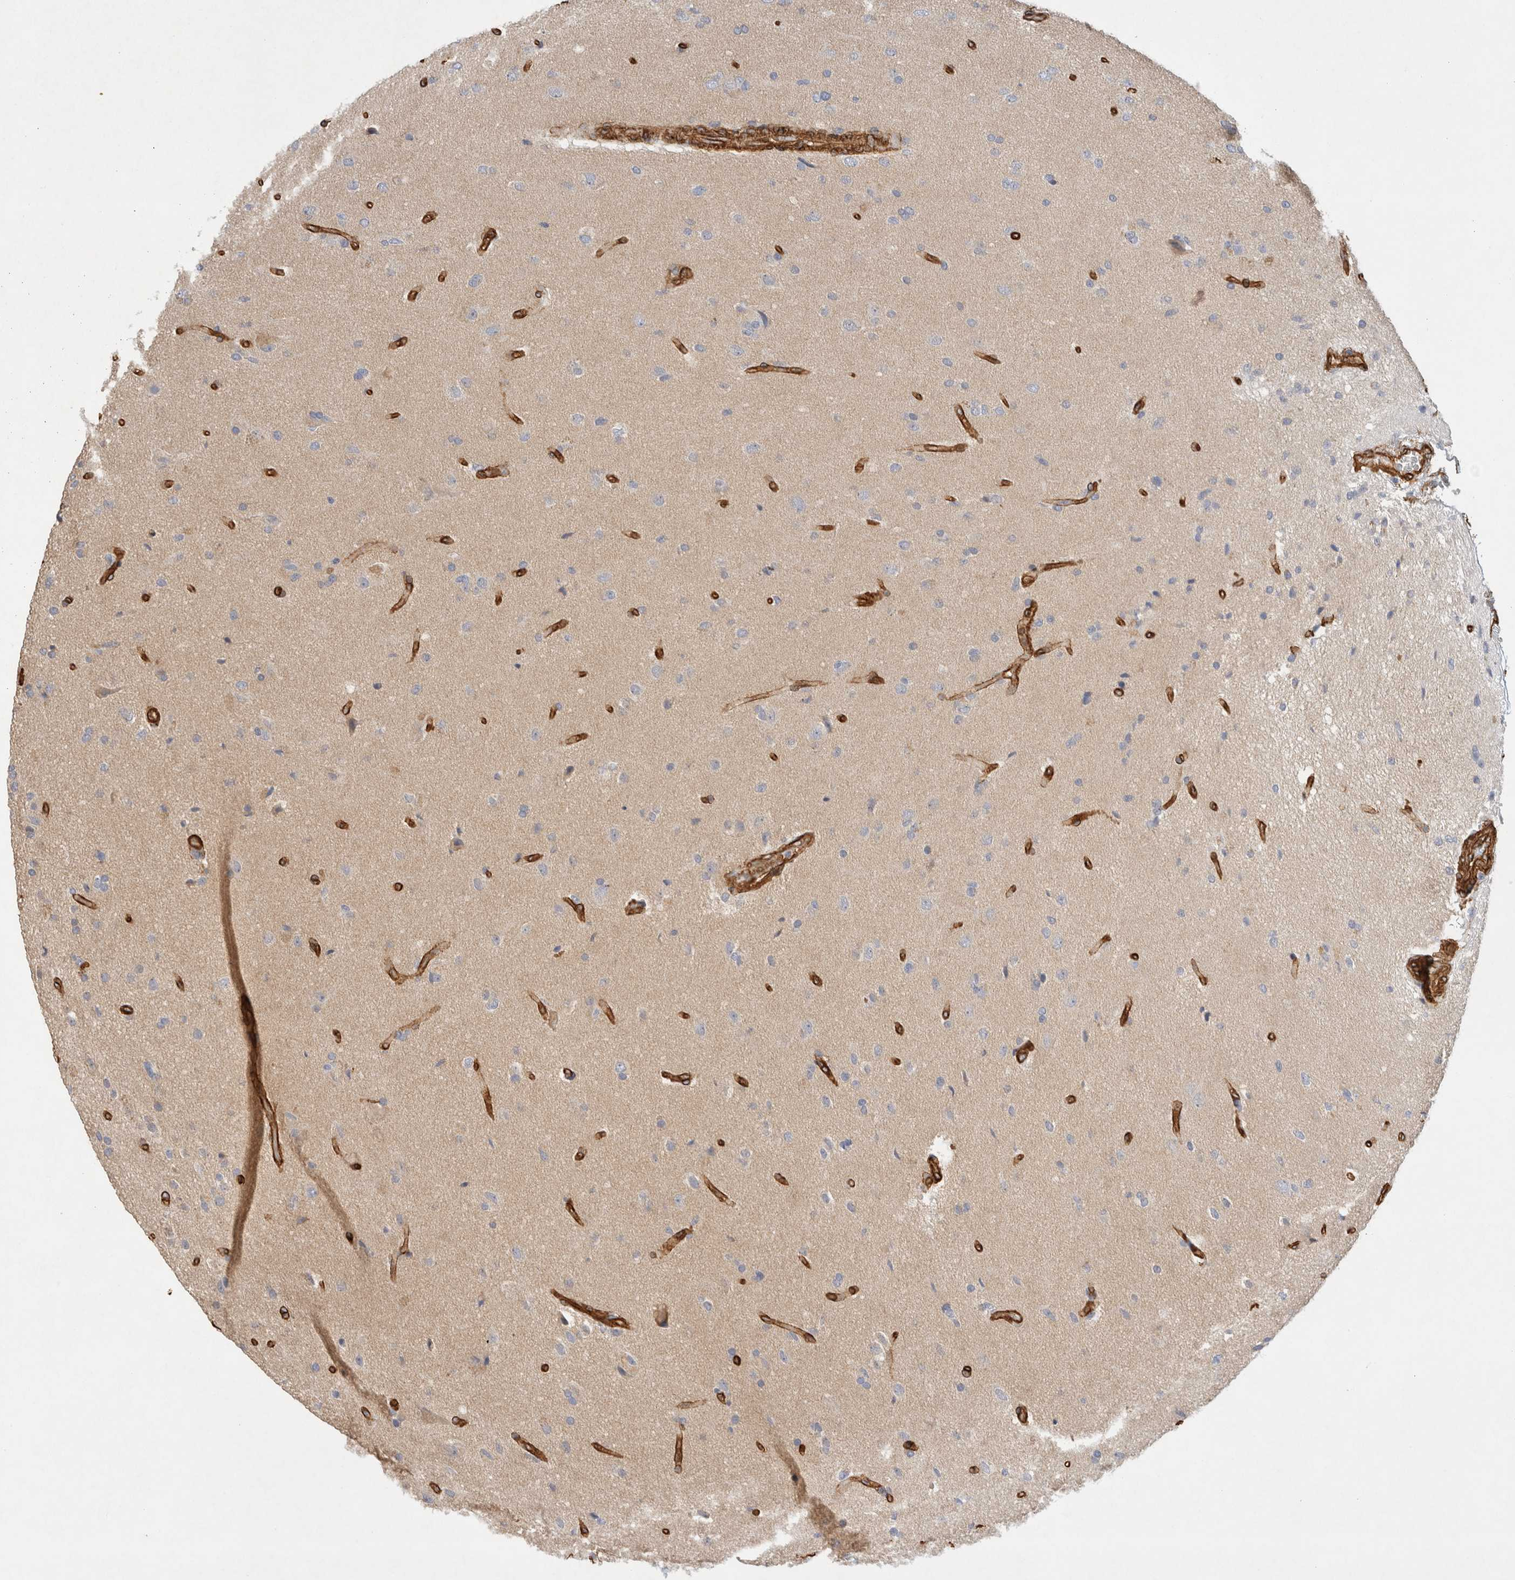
{"staining": {"intensity": "negative", "quantity": "none", "location": "none"}, "tissue": "glioma", "cell_type": "Tumor cells", "image_type": "cancer", "snomed": [{"axis": "morphology", "description": "Glioma, malignant, High grade"}, {"axis": "topography", "description": "Brain"}], "caption": "DAB immunohistochemical staining of glioma displays no significant expression in tumor cells. (Brightfield microscopy of DAB (3,3'-diaminobenzidine) immunohistochemistry at high magnification).", "gene": "JMJD4", "patient": {"sex": "male", "age": 72}}